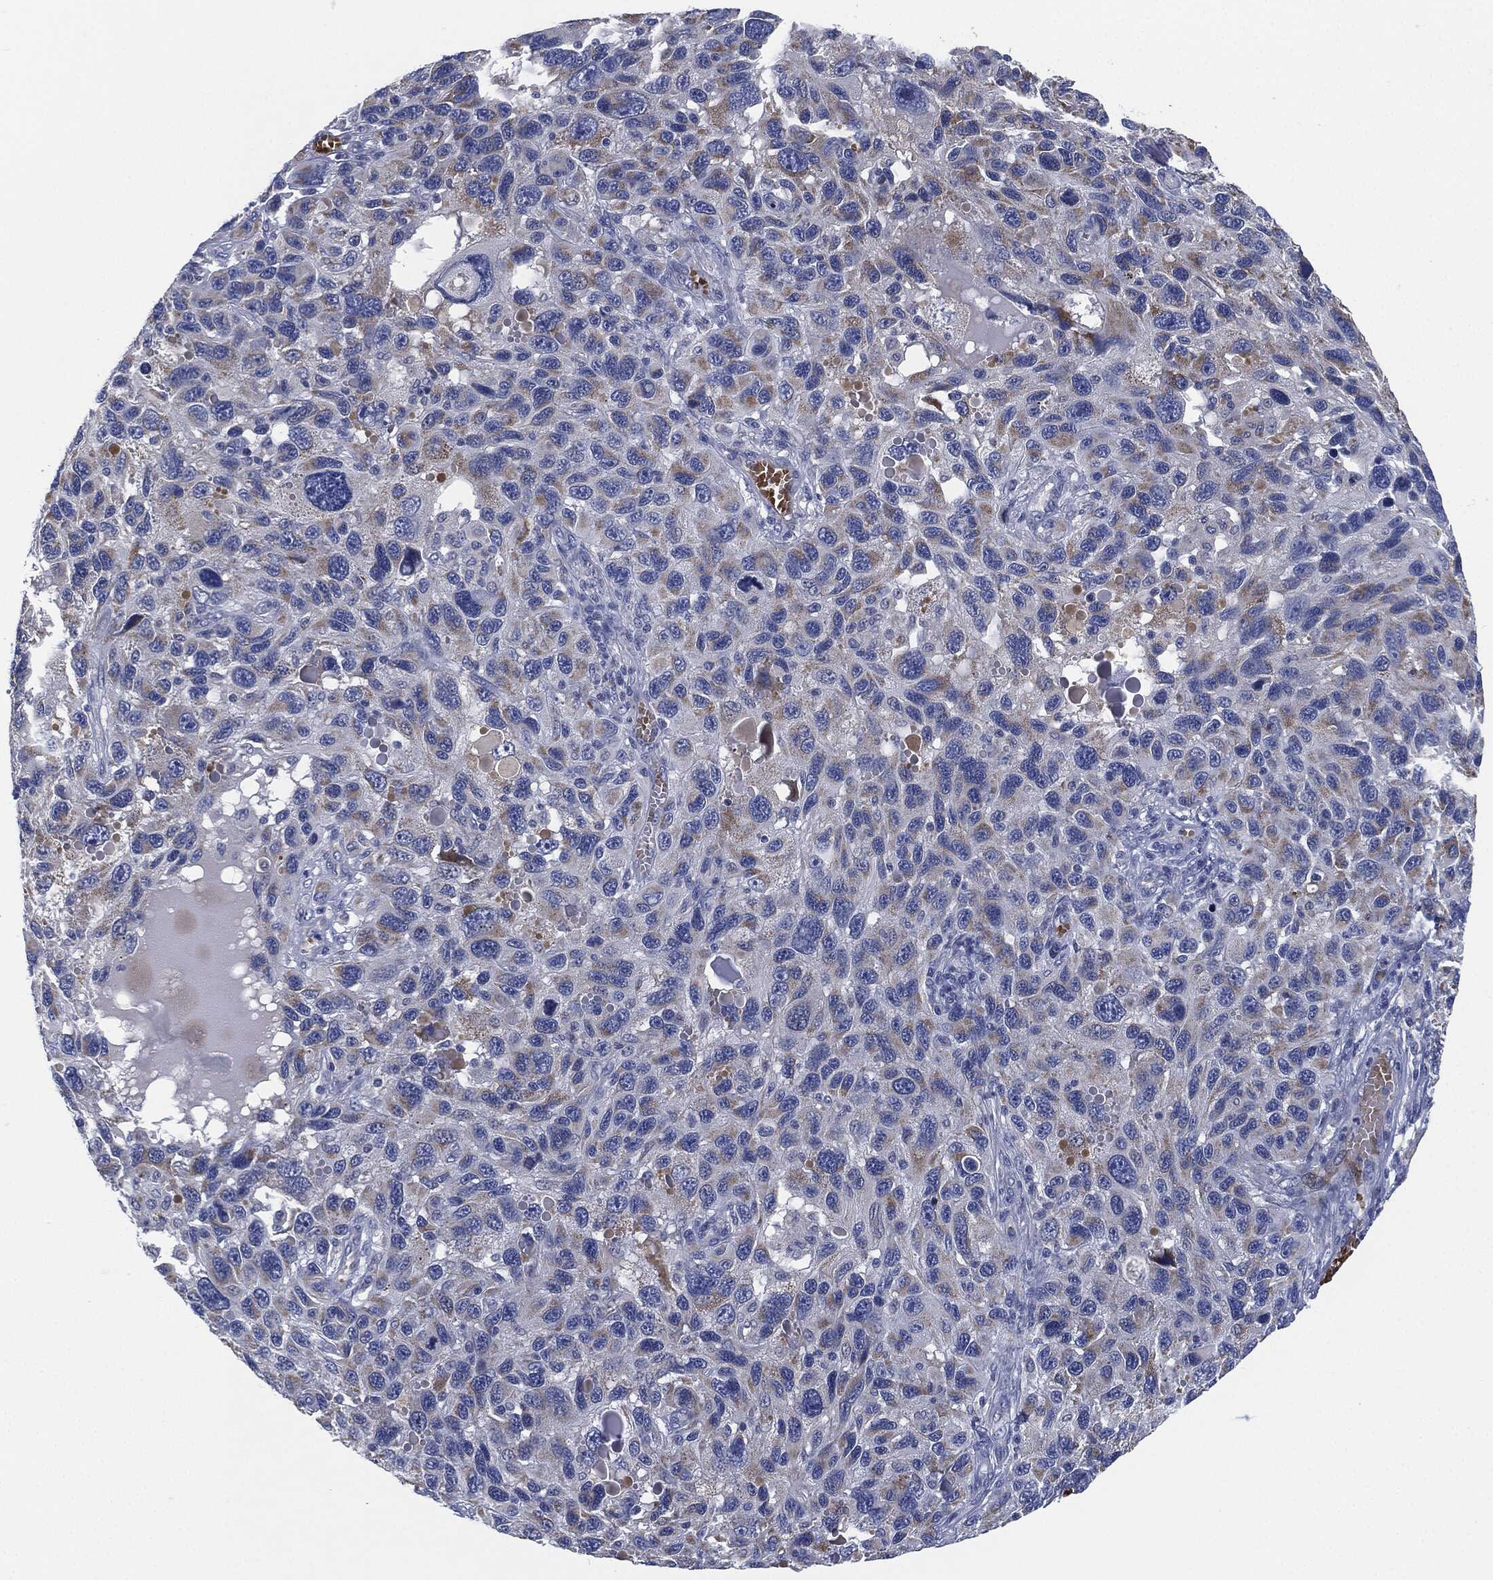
{"staining": {"intensity": "moderate", "quantity": "<25%", "location": "cytoplasmic/membranous"}, "tissue": "melanoma", "cell_type": "Tumor cells", "image_type": "cancer", "snomed": [{"axis": "morphology", "description": "Malignant melanoma, NOS"}, {"axis": "topography", "description": "Skin"}], "caption": "Tumor cells reveal moderate cytoplasmic/membranous positivity in approximately <25% of cells in melanoma.", "gene": "SIGLEC9", "patient": {"sex": "male", "age": 53}}